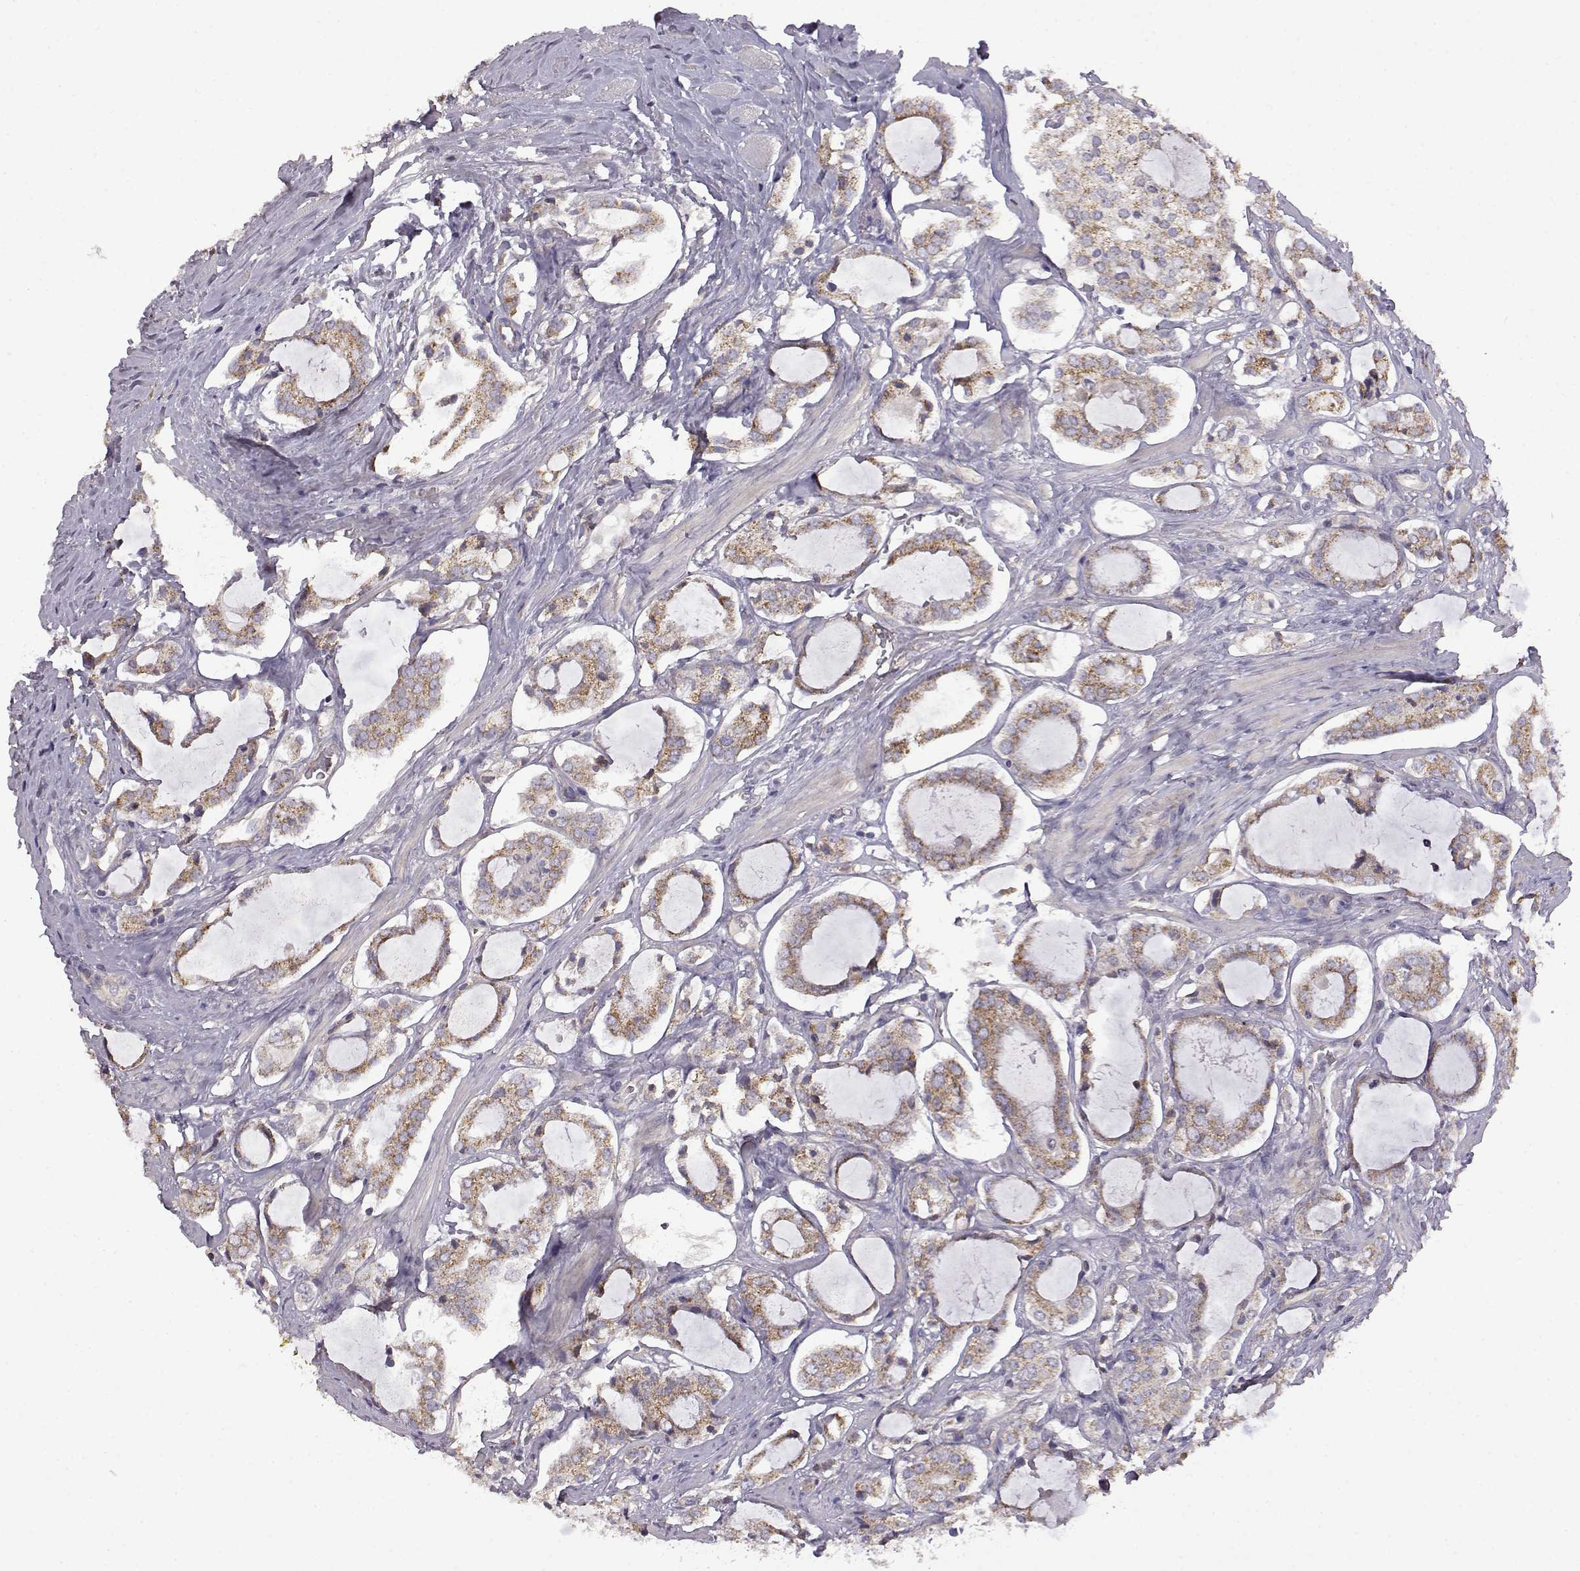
{"staining": {"intensity": "moderate", "quantity": "25%-75%", "location": "cytoplasmic/membranous"}, "tissue": "prostate cancer", "cell_type": "Tumor cells", "image_type": "cancer", "snomed": [{"axis": "morphology", "description": "Adenocarcinoma, NOS"}, {"axis": "topography", "description": "Prostate"}], "caption": "Immunohistochemistry (IHC) photomicrograph of neoplastic tissue: prostate cancer (adenocarcinoma) stained using immunohistochemistry (IHC) reveals medium levels of moderate protein expression localized specifically in the cytoplasmic/membranous of tumor cells, appearing as a cytoplasmic/membranous brown color.", "gene": "DDC", "patient": {"sex": "male", "age": 66}}